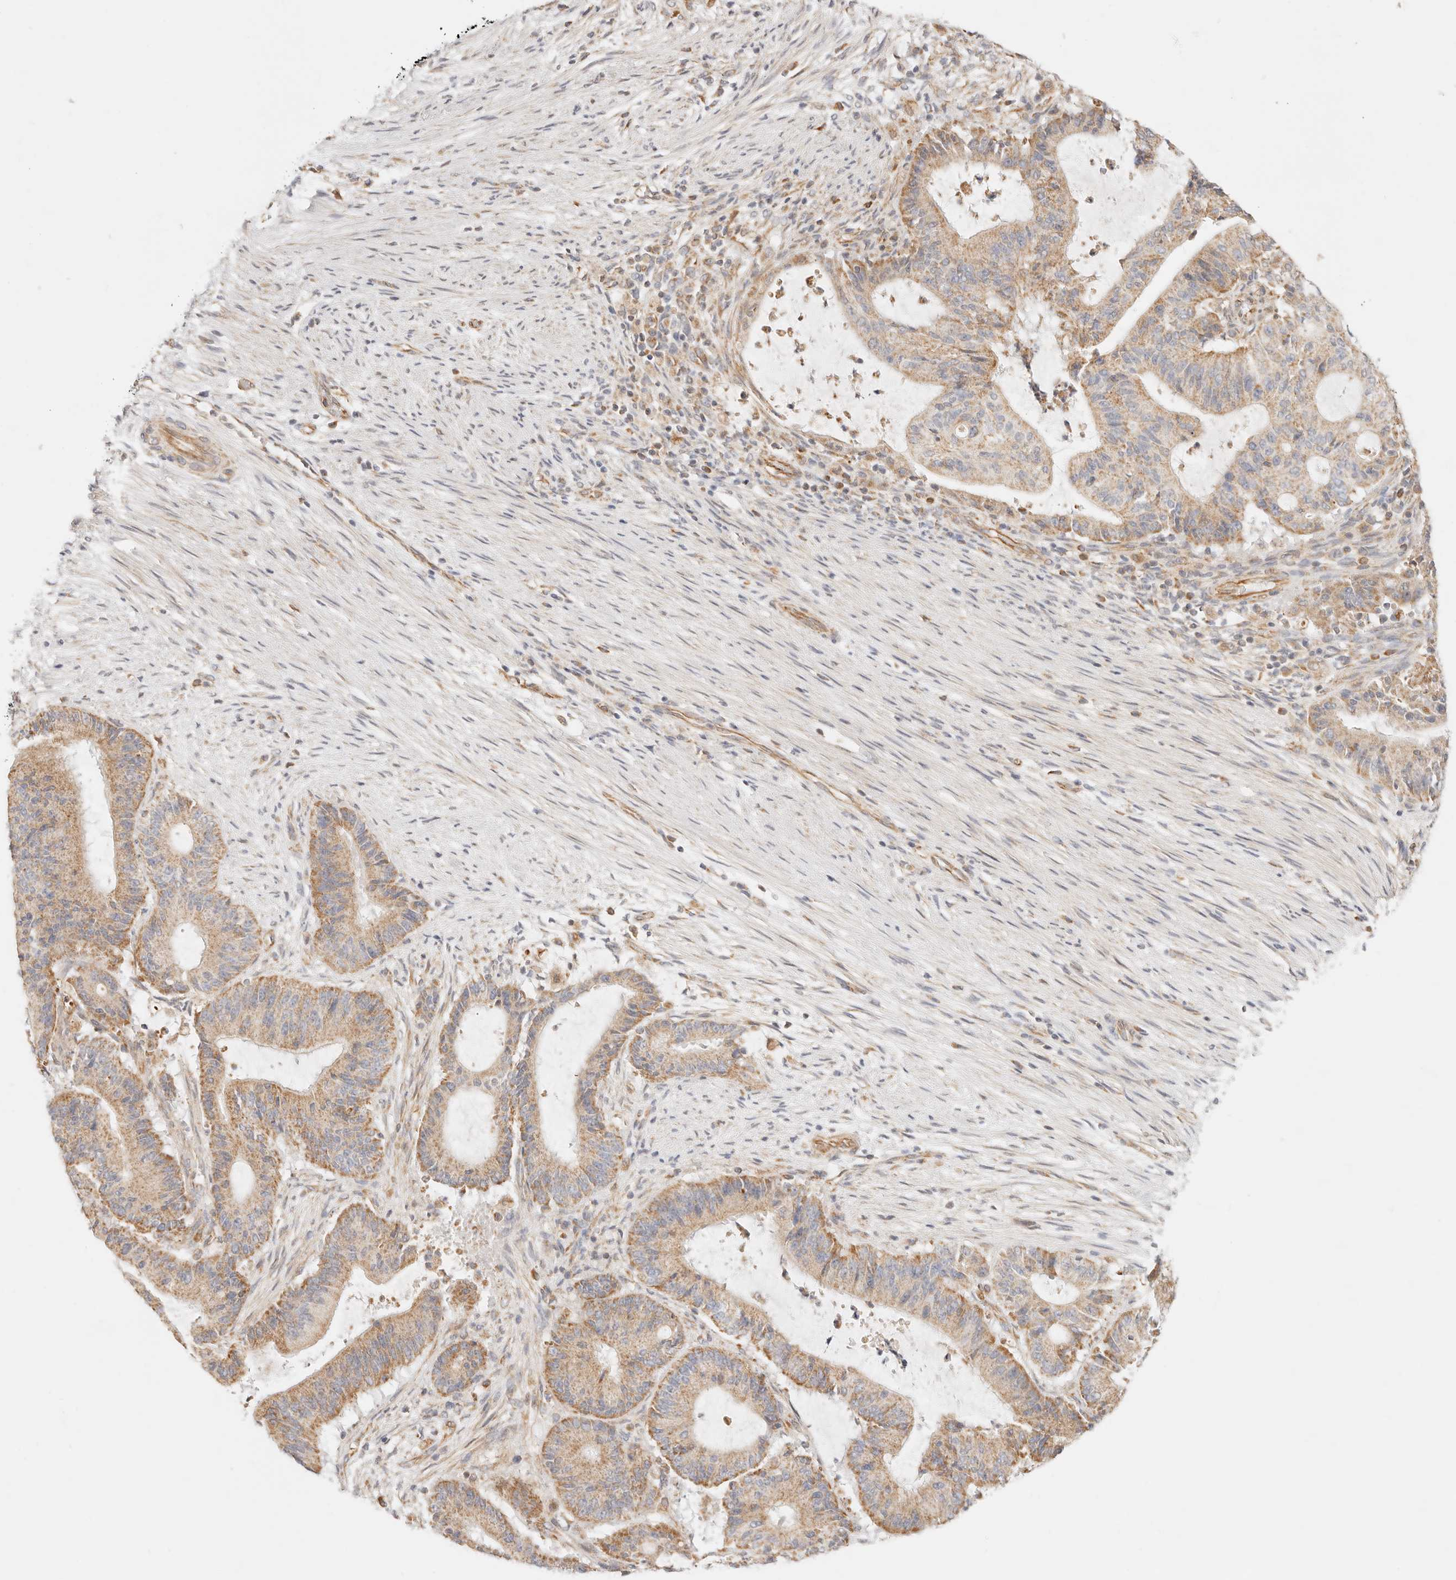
{"staining": {"intensity": "moderate", "quantity": ">75%", "location": "cytoplasmic/membranous"}, "tissue": "liver cancer", "cell_type": "Tumor cells", "image_type": "cancer", "snomed": [{"axis": "morphology", "description": "Normal tissue, NOS"}, {"axis": "morphology", "description": "Cholangiocarcinoma"}, {"axis": "topography", "description": "Liver"}, {"axis": "topography", "description": "Peripheral nerve tissue"}], "caption": "An image showing moderate cytoplasmic/membranous expression in approximately >75% of tumor cells in cholangiocarcinoma (liver), as visualized by brown immunohistochemical staining.", "gene": "ZC3H11A", "patient": {"sex": "female", "age": 73}}